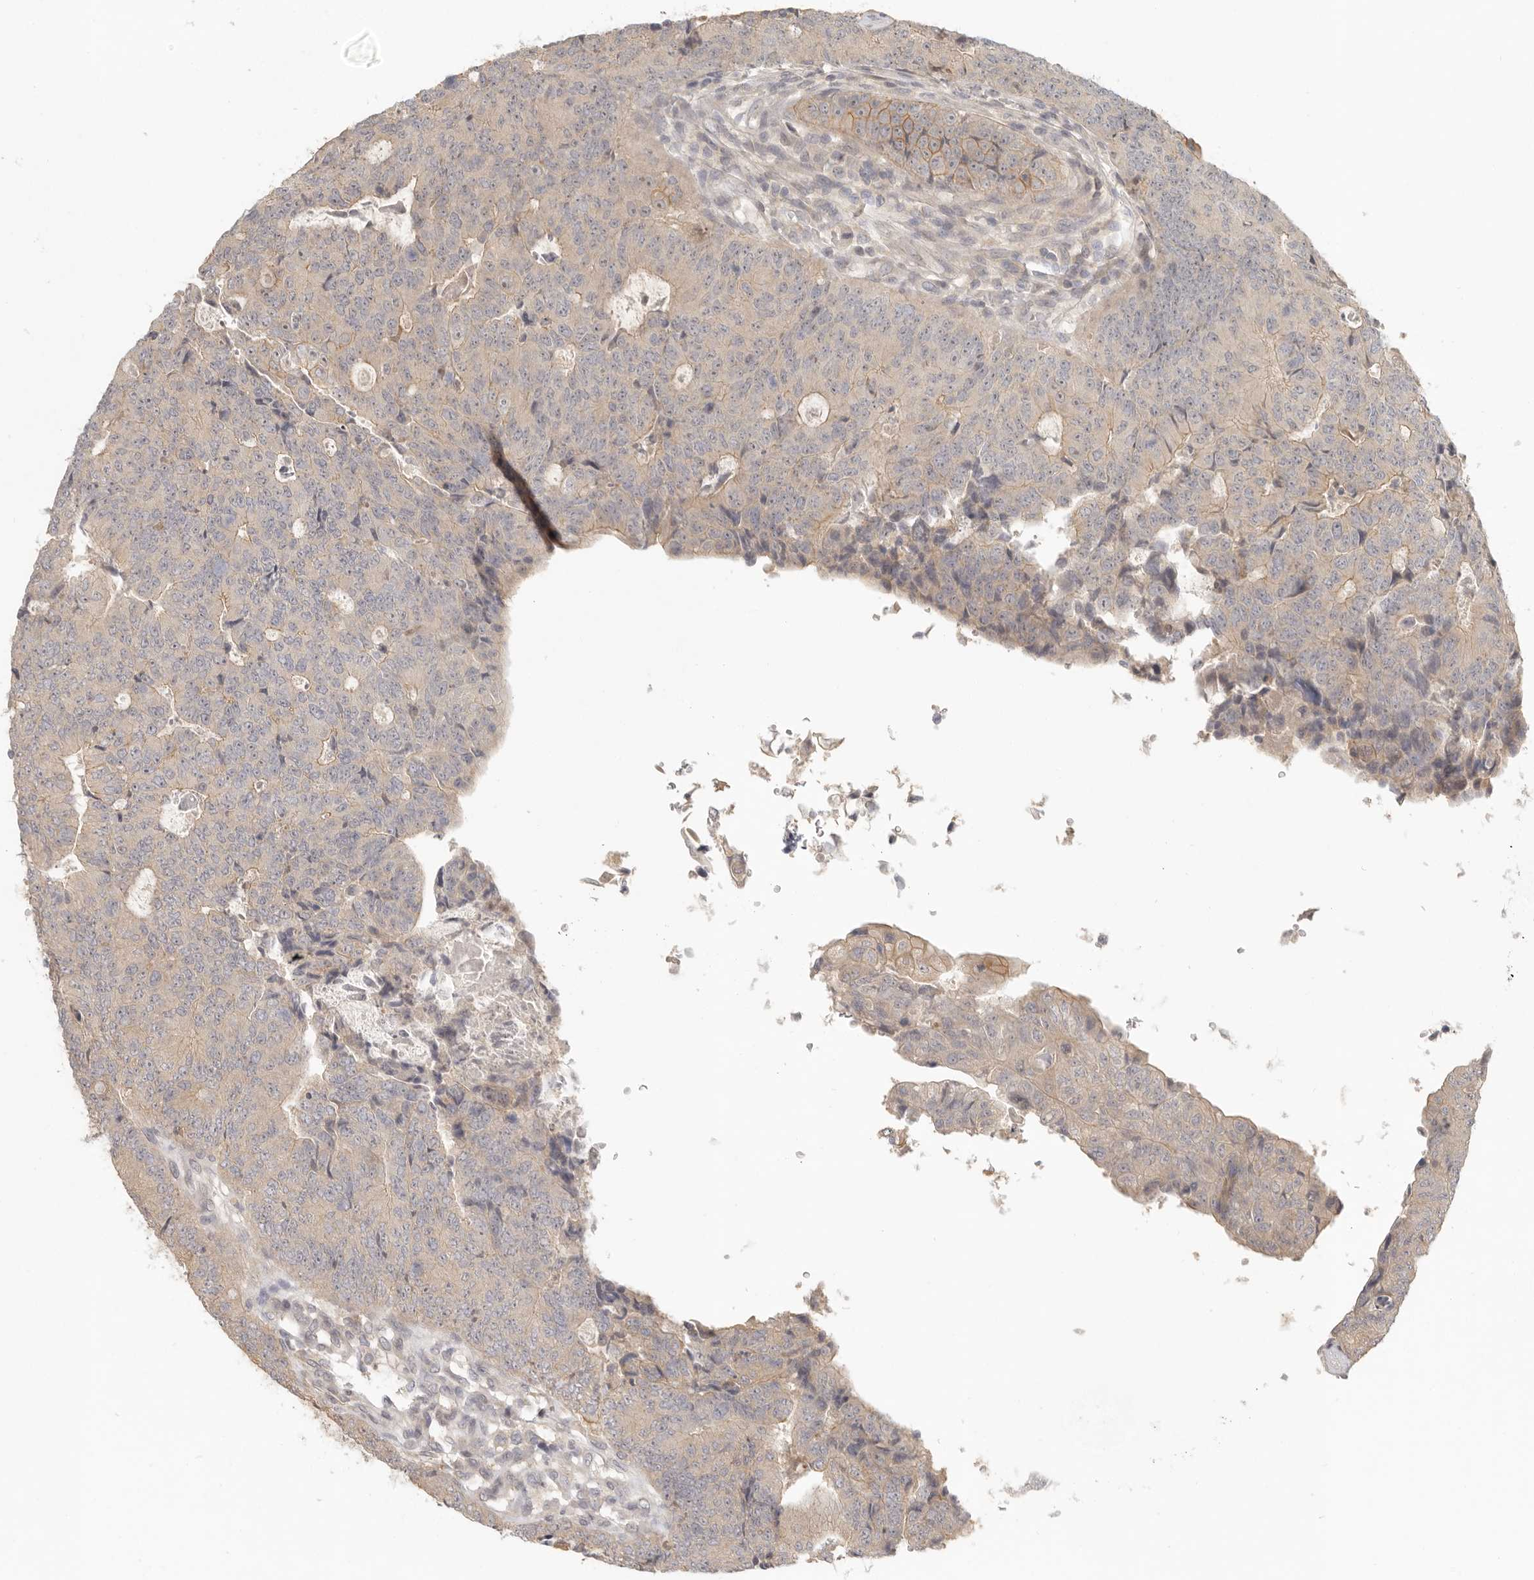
{"staining": {"intensity": "moderate", "quantity": "<25%", "location": "cytoplasmic/membranous"}, "tissue": "colorectal cancer", "cell_type": "Tumor cells", "image_type": "cancer", "snomed": [{"axis": "morphology", "description": "Adenocarcinoma, NOS"}, {"axis": "topography", "description": "Colon"}], "caption": "IHC photomicrograph of neoplastic tissue: colorectal adenocarcinoma stained using IHC demonstrates low levels of moderate protein expression localized specifically in the cytoplasmic/membranous of tumor cells, appearing as a cytoplasmic/membranous brown color.", "gene": "AHDC1", "patient": {"sex": "female", "age": 67}}